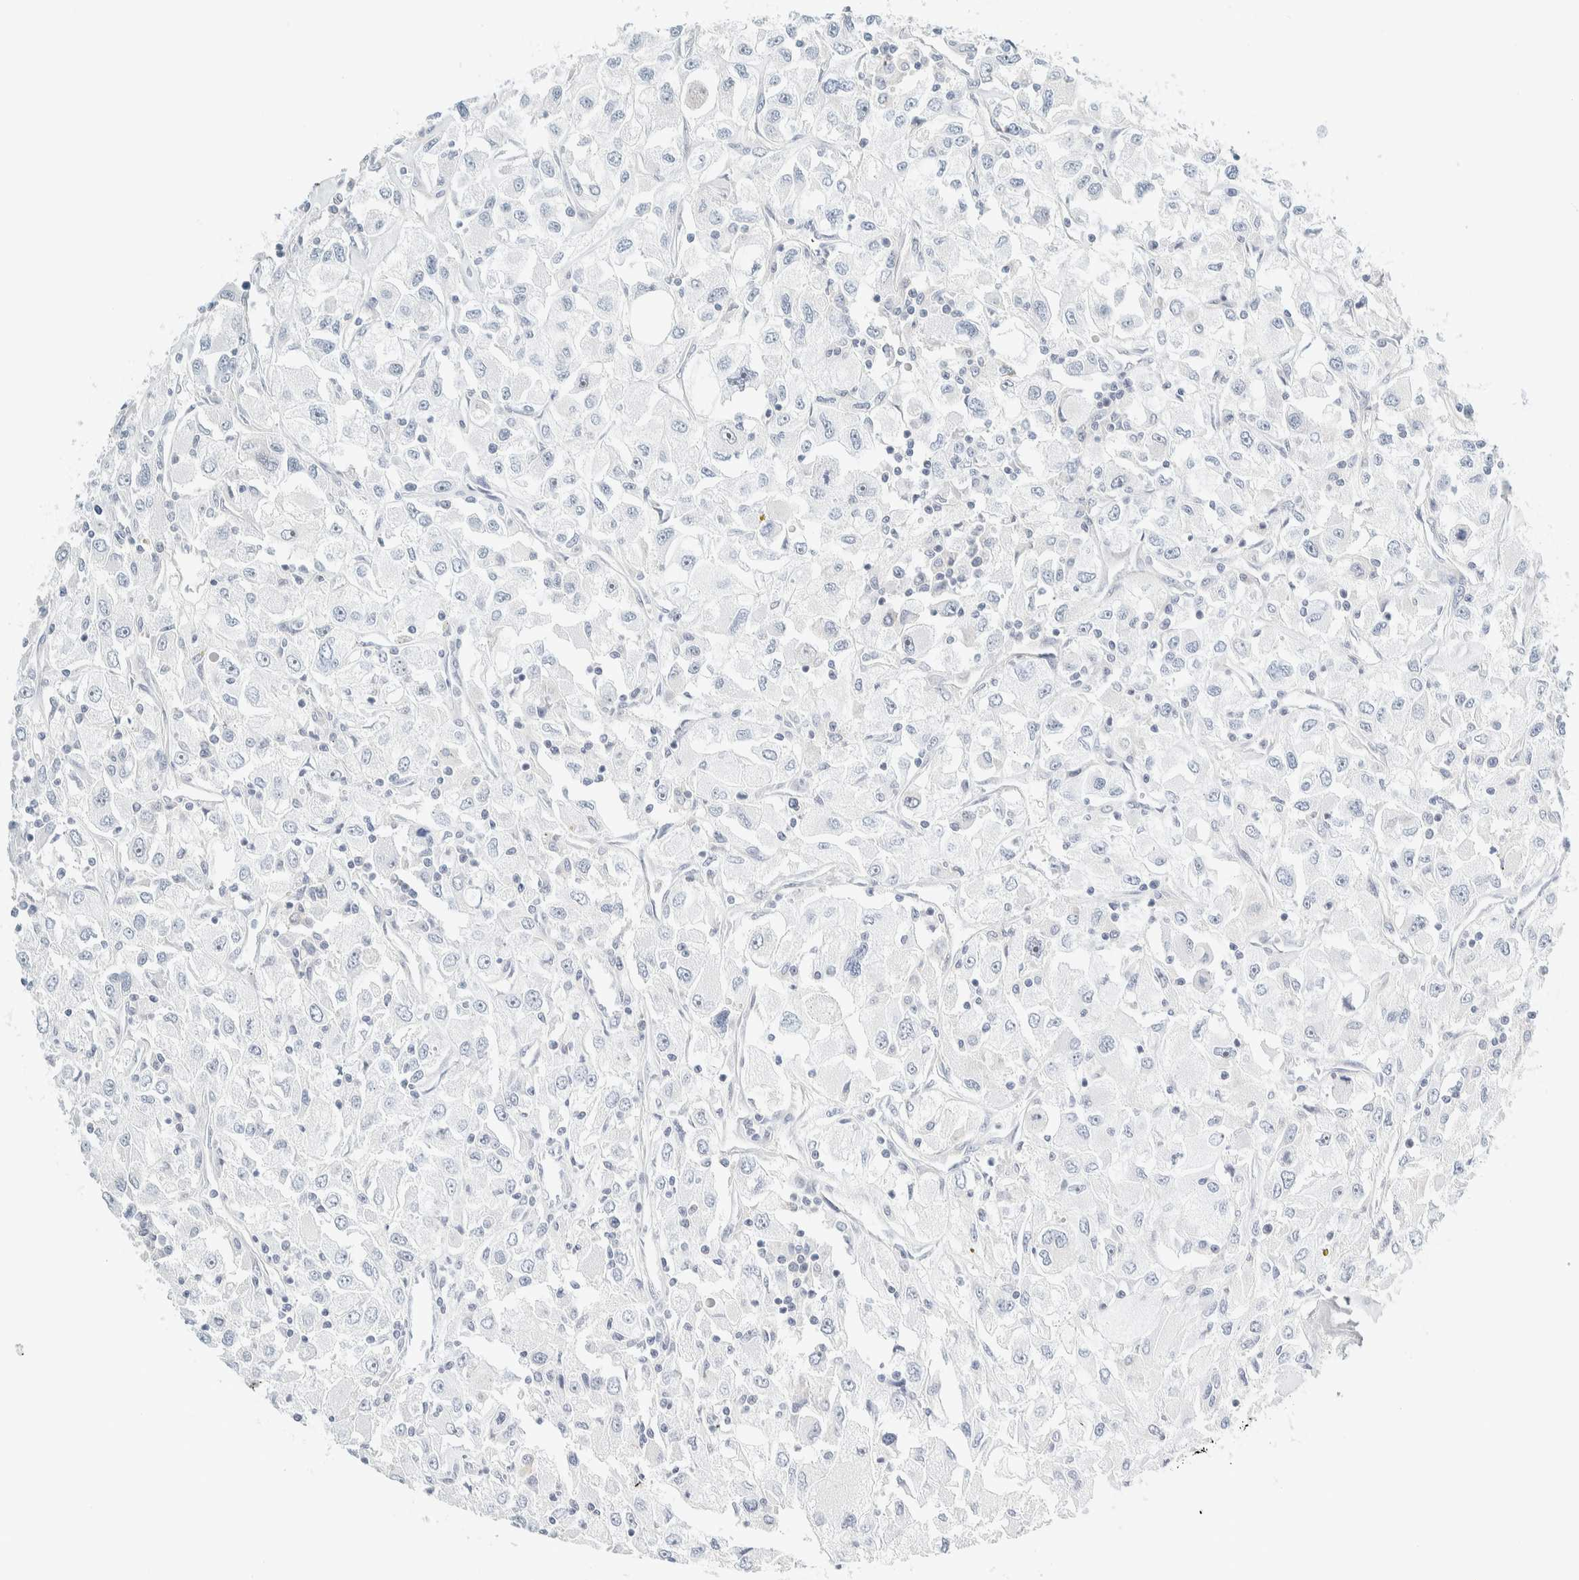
{"staining": {"intensity": "negative", "quantity": "none", "location": "none"}, "tissue": "renal cancer", "cell_type": "Tumor cells", "image_type": "cancer", "snomed": [{"axis": "morphology", "description": "Adenocarcinoma, NOS"}, {"axis": "topography", "description": "Kidney"}], "caption": "This is an immunohistochemistry (IHC) image of adenocarcinoma (renal). There is no expression in tumor cells.", "gene": "NDE1", "patient": {"sex": "female", "age": 52}}